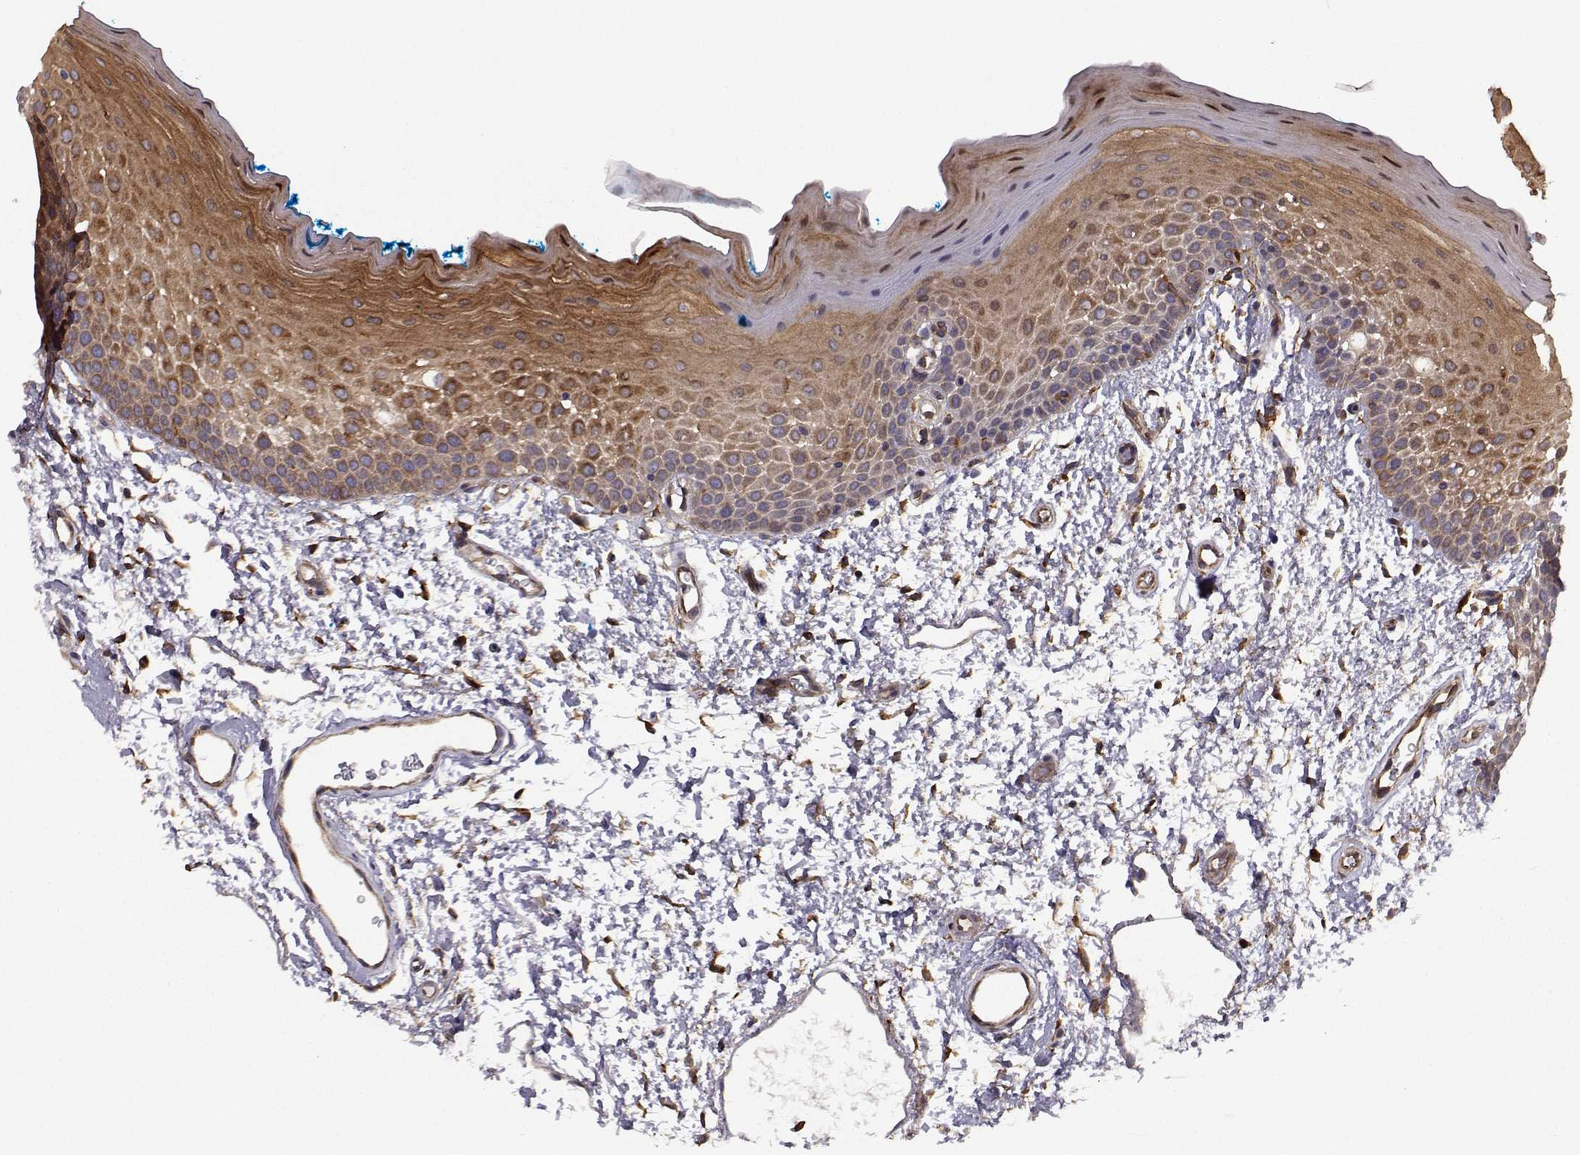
{"staining": {"intensity": "moderate", "quantity": ">75%", "location": "cytoplasmic/membranous"}, "tissue": "oral mucosa", "cell_type": "Squamous epithelial cells", "image_type": "normal", "snomed": [{"axis": "morphology", "description": "Normal tissue, NOS"}, {"axis": "morphology", "description": "Squamous cell carcinoma, NOS"}, {"axis": "topography", "description": "Oral tissue"}, {"axis": "topography", "description": "Head-Neck"}], "caption": "This micrograph shows normal oral mucosa stained with IHC to label a protein in brown. The cytoplasmic/membranous of squamous epithelial cells show moderate positivity for the protein. Nuclei are counter-stained blue.", "gene": "TRIP10", "patient": {"sex": "female", "age": 75}}